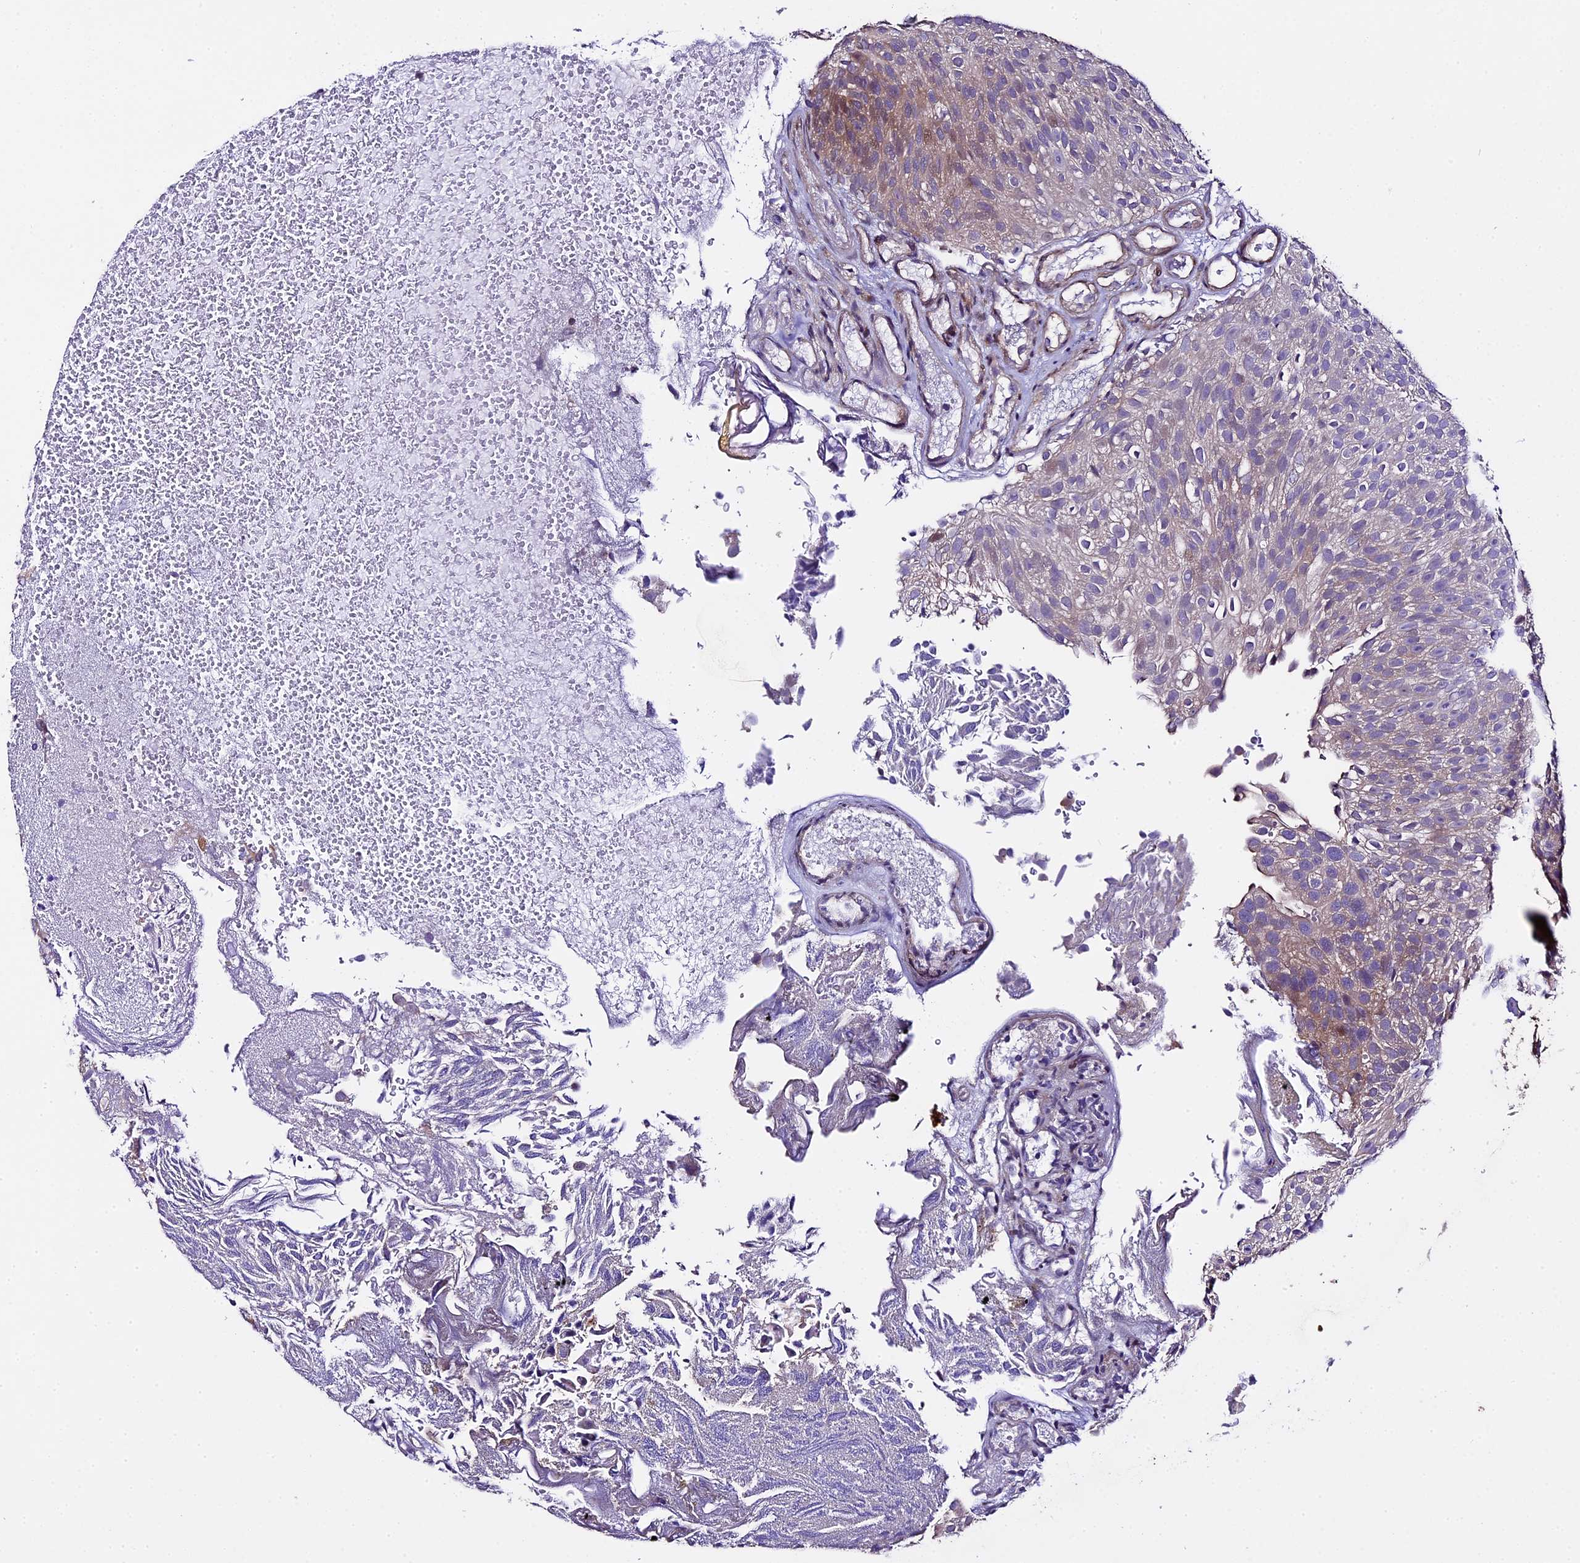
{"staining": {"intensity": "weak", "quantity": "<25%", "location": "cytoplasmic/membranous"}, "tissue": "urothelial cancer", "cell_type": "Tumor cells", "image_type": "cancer", "snomed": [{"axis": "morphology", "description": "Urothelial carcinoma, Low grade"}, {"axis": "topography", "description": "Urinary bladder"}], "caption": "Human urothelial carcinoma (low-grade) stained for a protein using immunohistochemistry demonstrates no positivity in tumor cells.", "gene": "SPIRE1", "patient": {"sex": "male", "age": 78}}